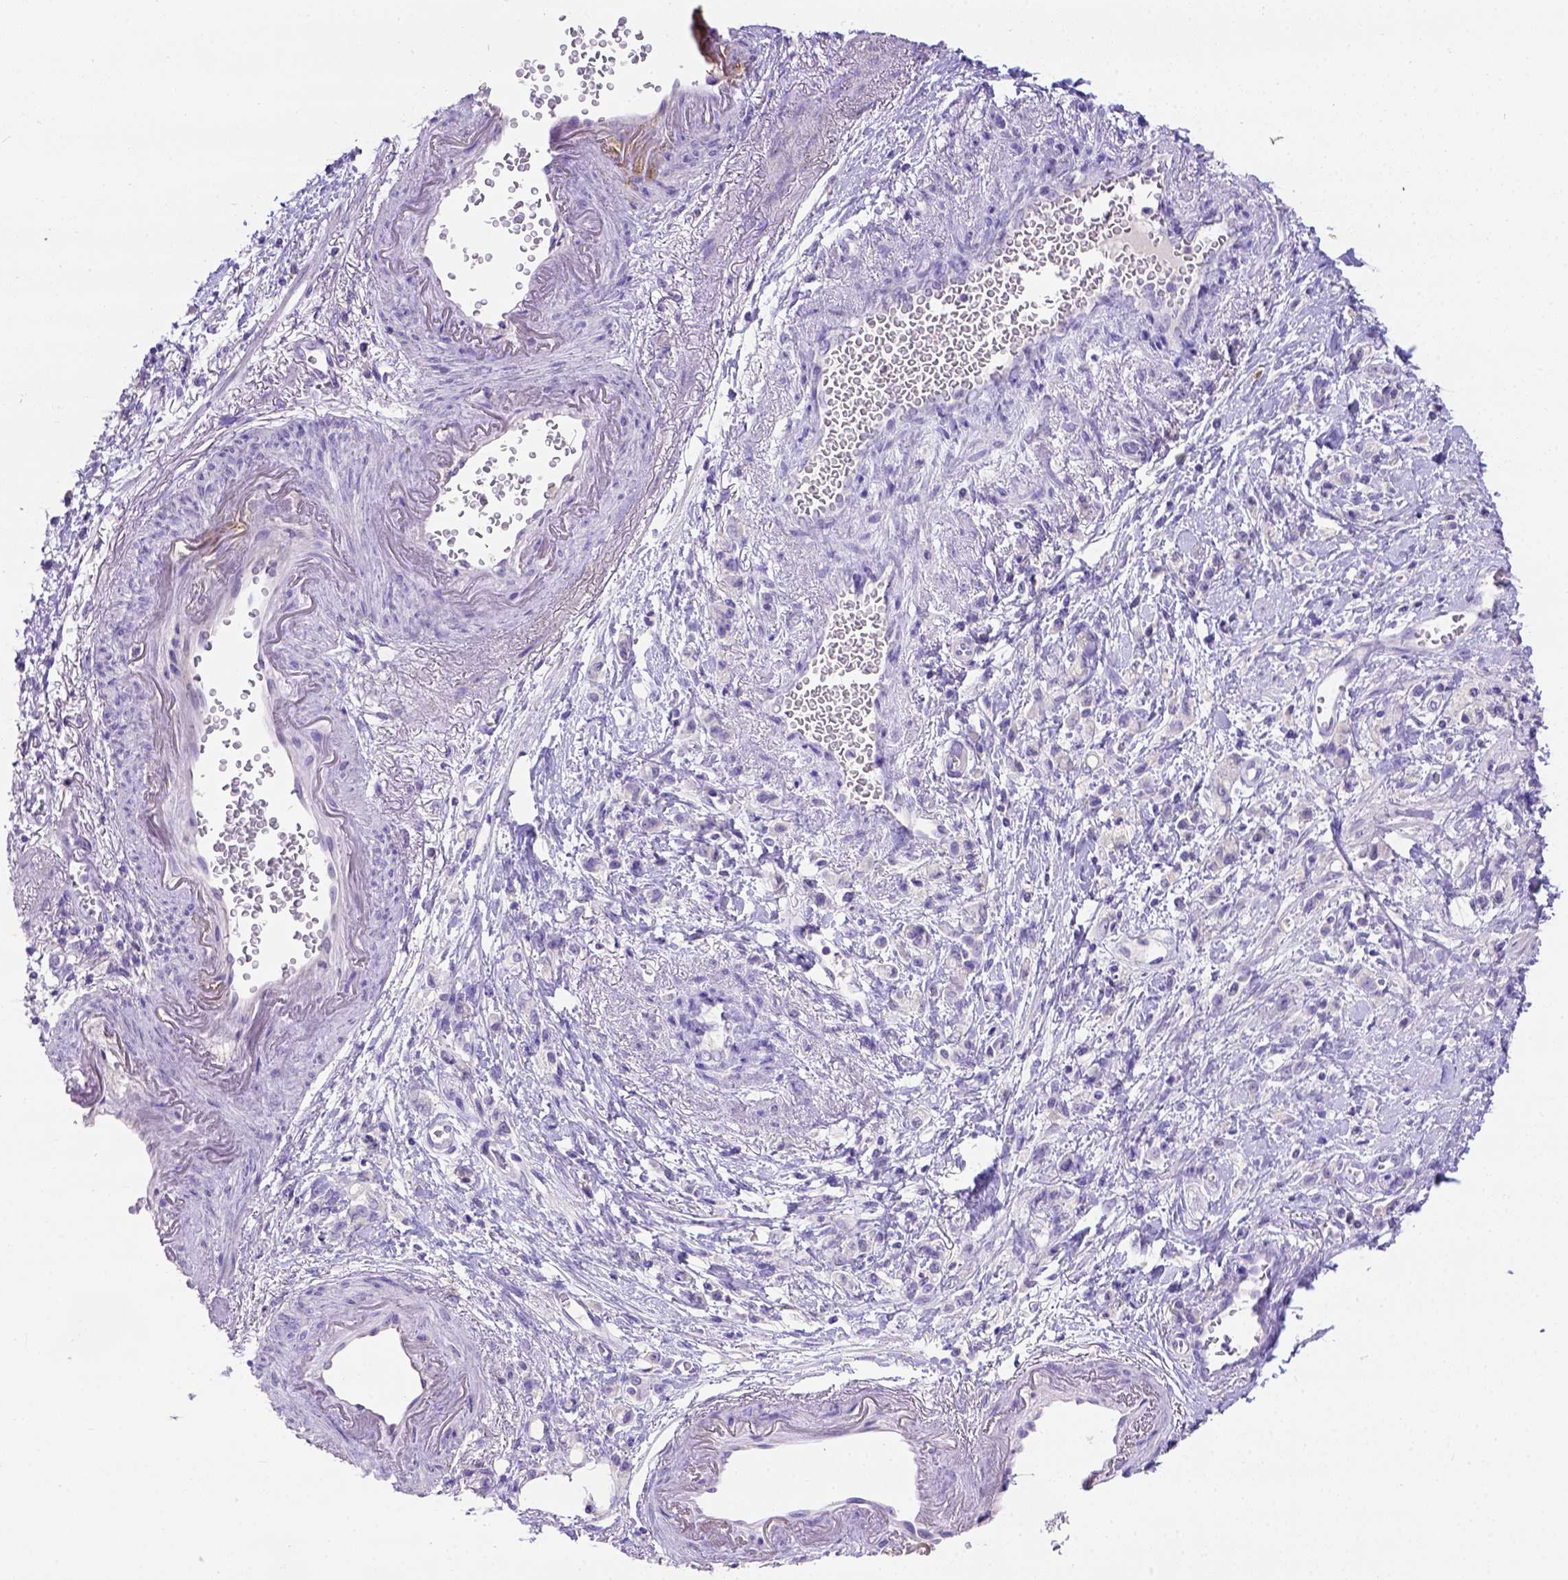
{"staining": {"intensity": "negative", "quantity": "none", "location": "none"}, "tissue": "stomach cancer", "cell_type": "Tumor cells", "image_type": "cancer", "snomed": [{"axis": "morphology", "description": "Adenocarcinoma, NOS"}, {"axis": "topography", "description": "Stomach"}], "caption": "This is an IHC micrograph of stomach adenocarcinoma. There is no staining in tumor cells.", "gene": "B3GAT1", "patient": {"sex": "male", "age": 77}}